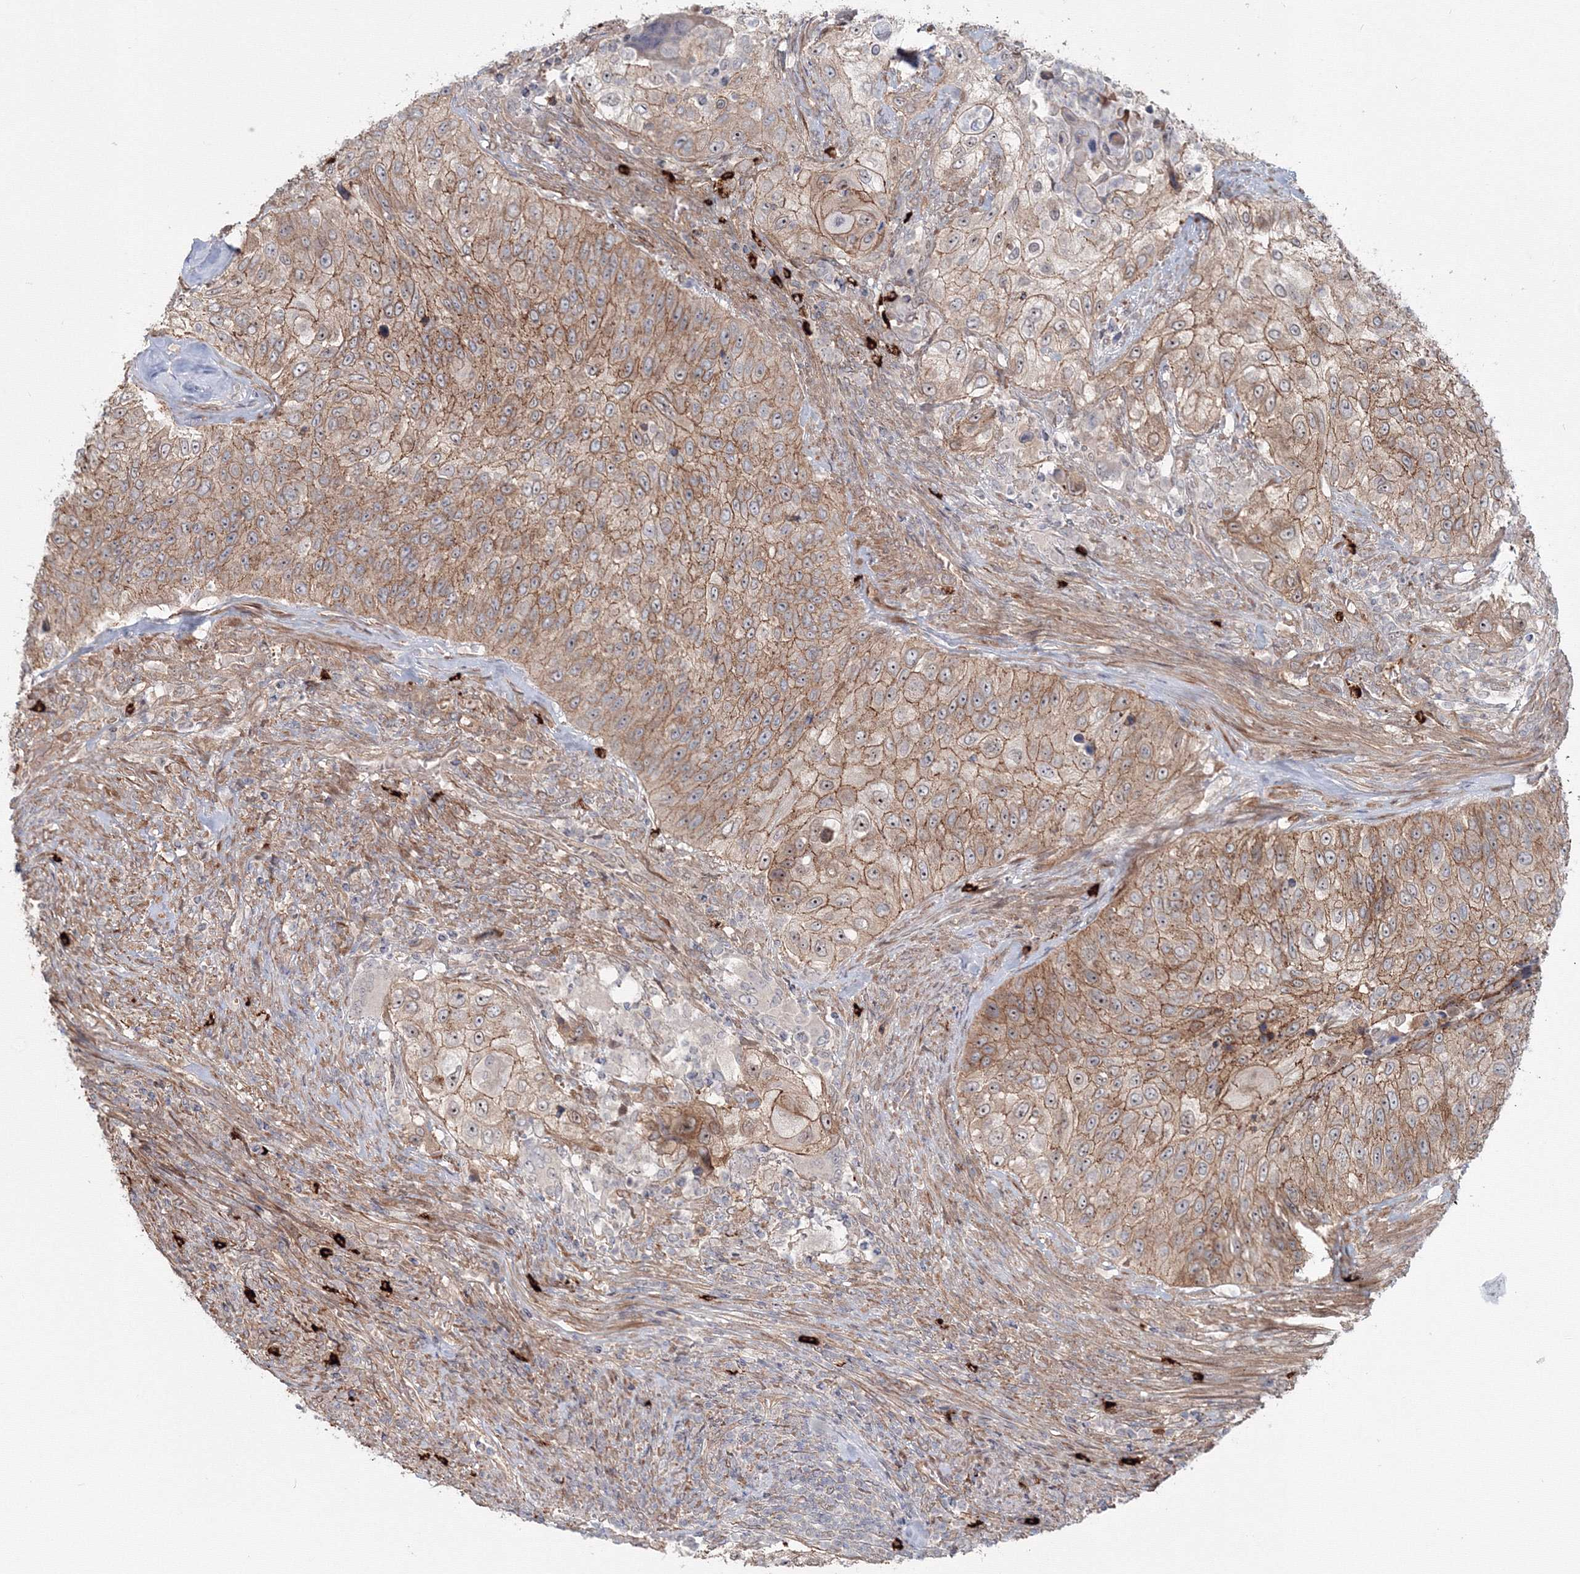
{"staining": {"intensity": "moderate", "quantity": ">75%", "location": "cytoplasmic/membranous"}, "tissue": "urothelial cancer", "cell_type": "Tumor cells", "image_type": "cancer", "snomed": [{"axis": "morphology", "description": "Urothelial carcinoma, High grade"}, {"axis": "topography", "description": "Urinary bladder"}], "caption": "This micrograph reveals immunohistochemistry staining of urothelial cancer, with medium moderate cytoplasmic/membranous expression in approximately >75% of tumor cells.", "gene": "SH3PXD2A", "patient": {"sex": "female", "age": 60}}